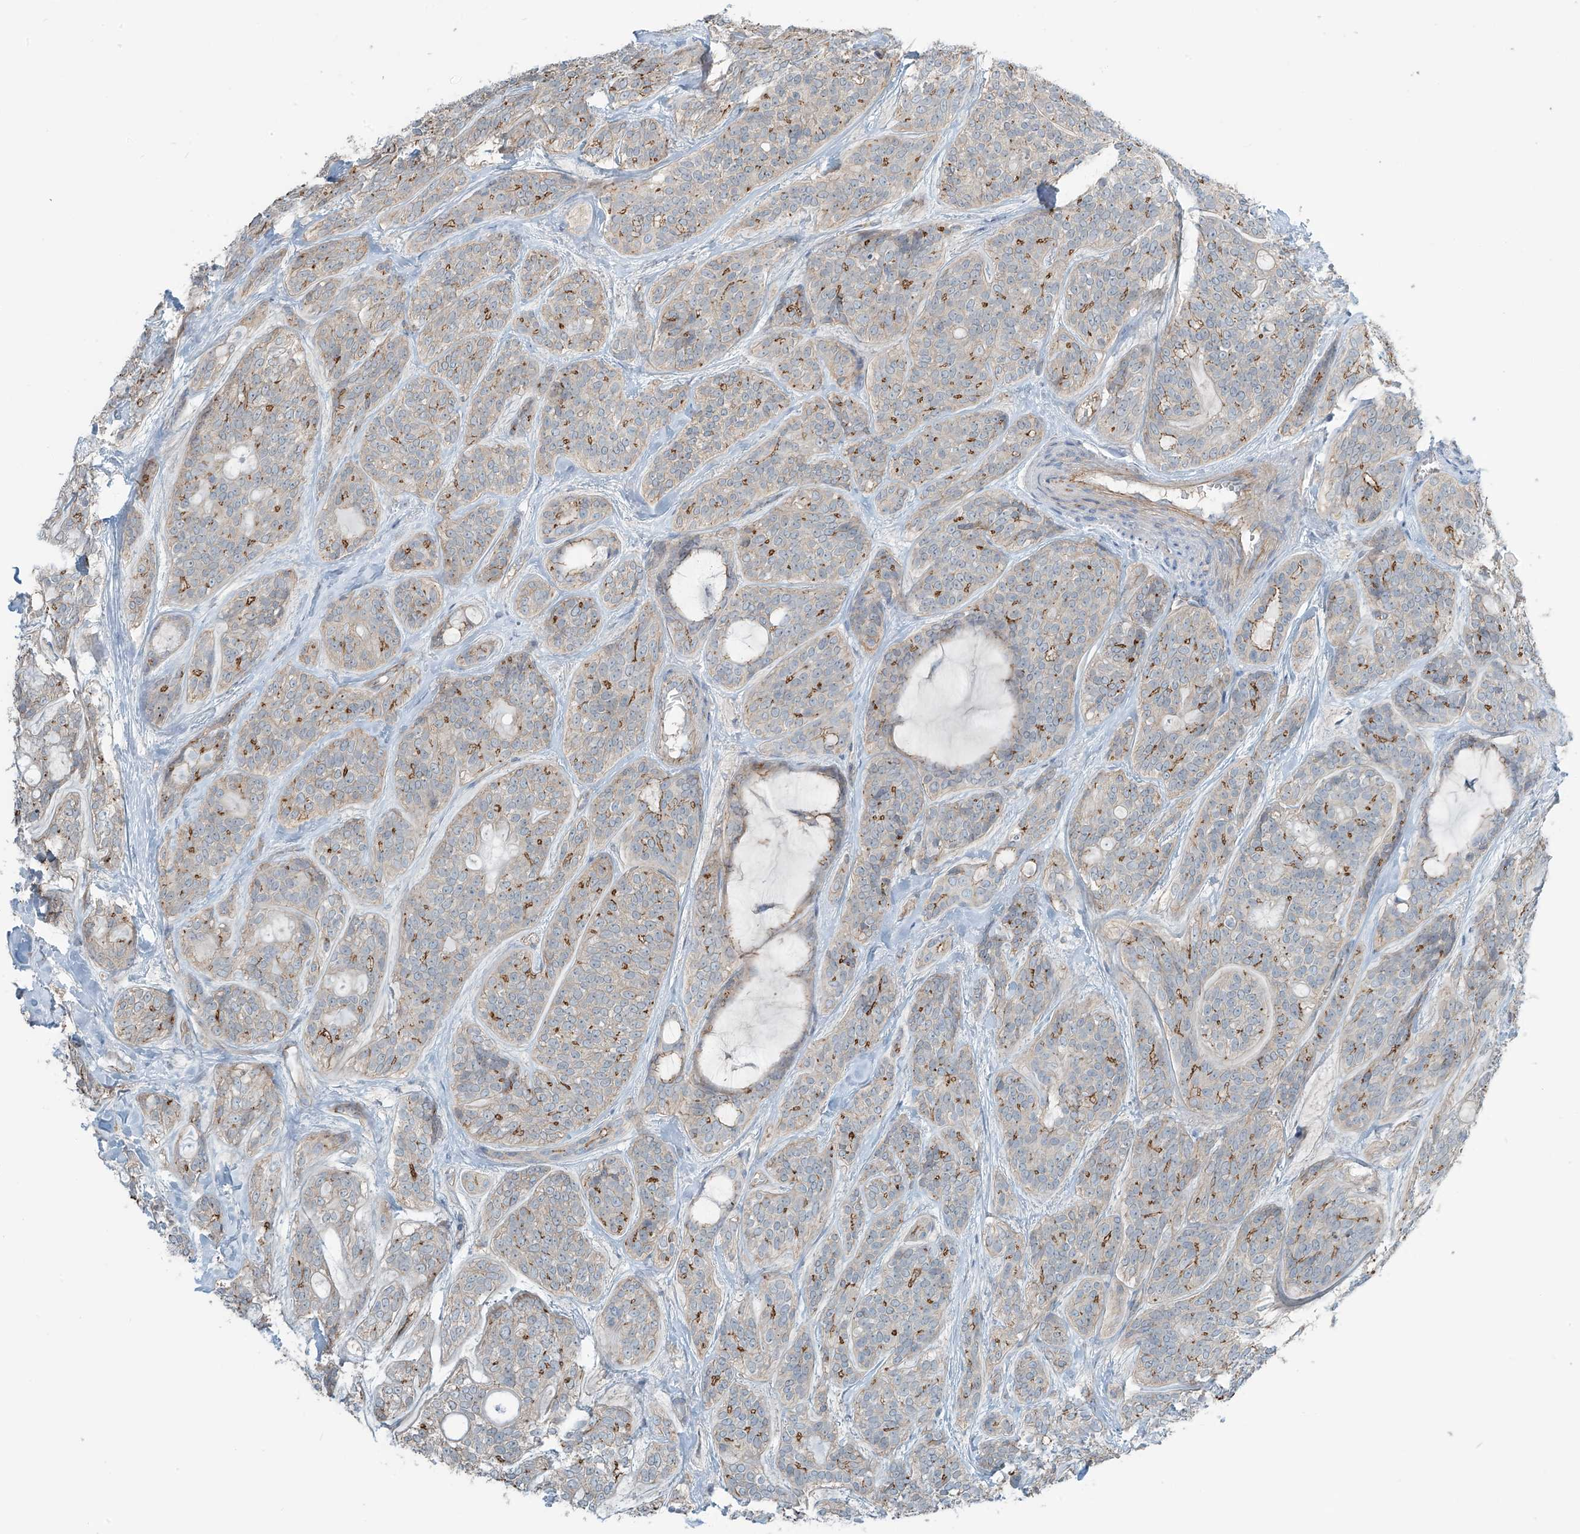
{"staining": {"intensity": "moderate", "quantity": "<25%", "location": "cytoplasmic/membranous"}, "tissue": "head and neck cancer", "cell_type": "Tumor cells", "image_type": "cancer", "snomed": [{"axis": "morphology", "description": "Adenocarcinoma, NOS"}, {"axis": "topography", "description": "Head-Neck"}], "caption": "Head and neck cancer (adenocarcinoma) stained with a brown dye displays moderate cytoplasmic/membranous positive staining in about <25% of tumor cells.", "gene": "SLC9A2", "patient": {"sex": "male", "age": 66}}